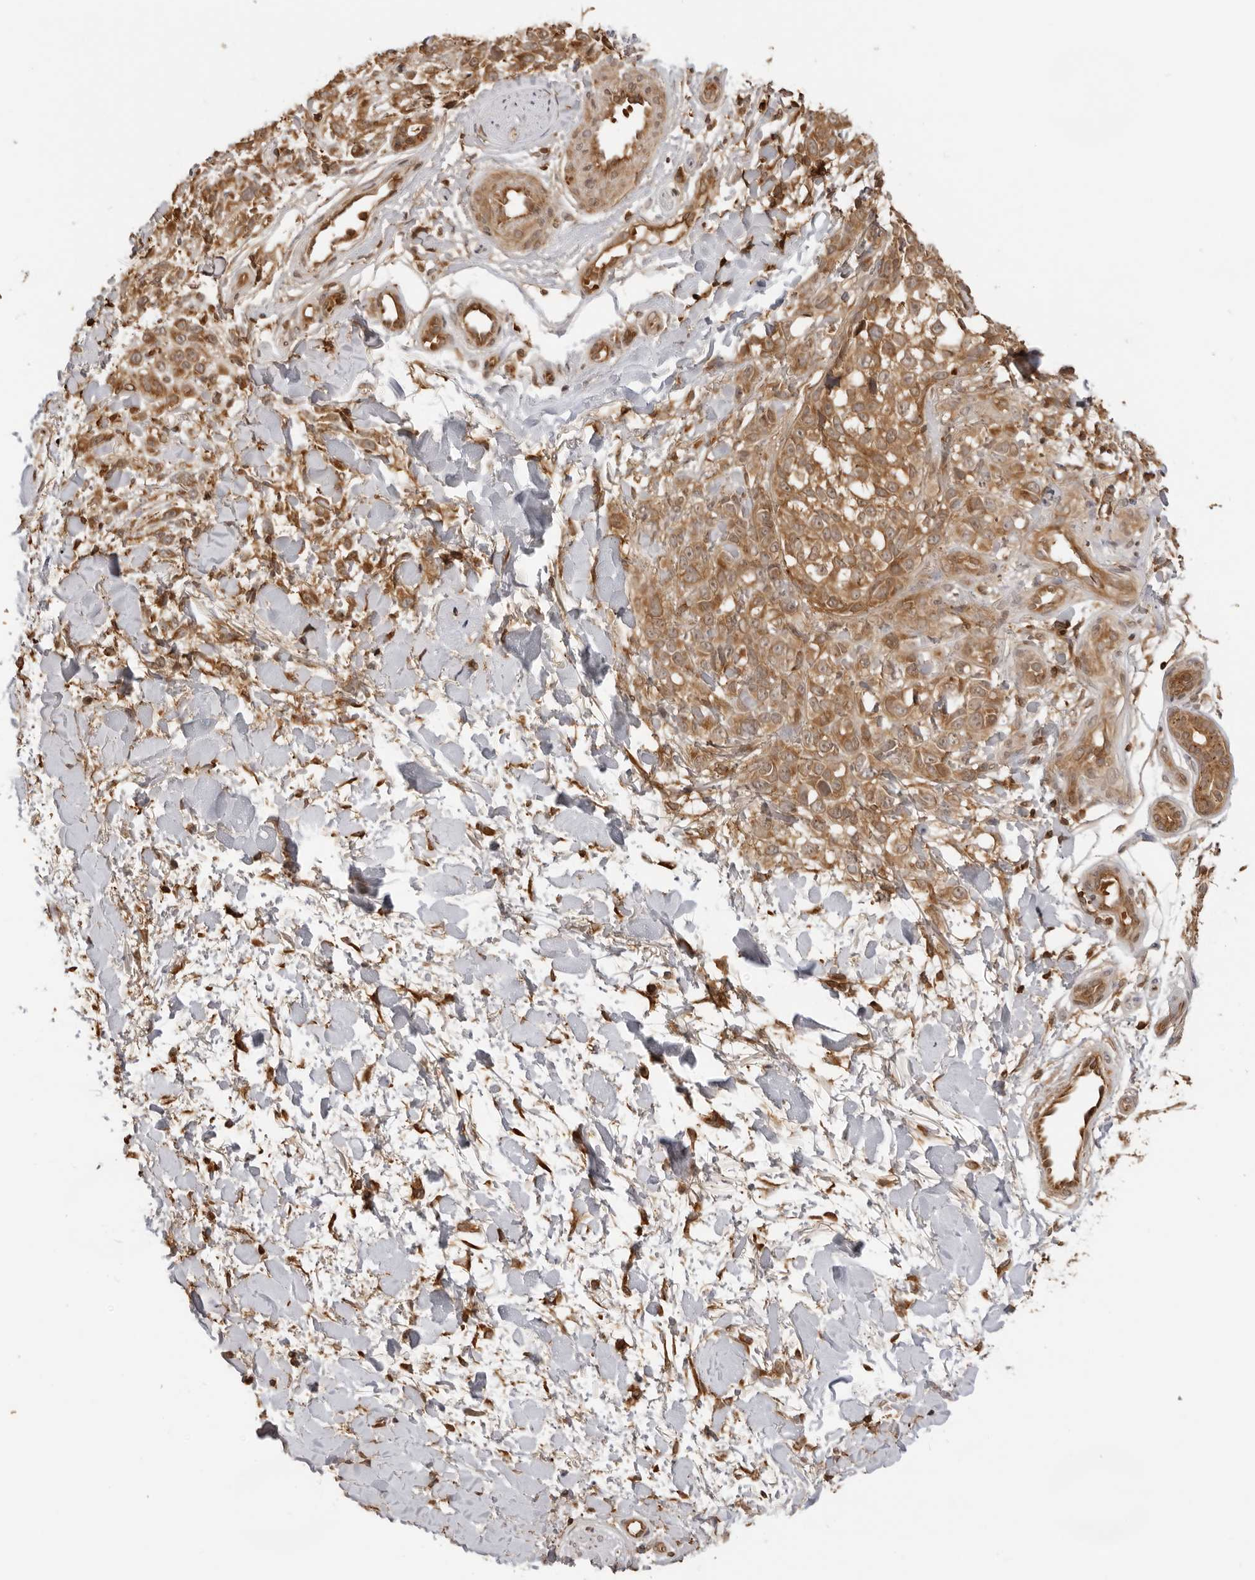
{"staining": {"intensity": "moderate", "quantity": ">75%", "location": "cytoplasmic/membranous"}, "tissue": "melanoma", "cell_type": "Tumor cells", "image_type": "cancer", "snomed": [{"axis": "morphology", "description": "Malignant melanoma, Metastatic site"}, {"axis": "topography", "description": "Skin"}], "caption": "Brown immunohistochemical staining in human melanoma demonstrates moderate cytoplasmic/membranous positivity in about >75% of tumor cells.", "gene": "IKBKE", "patient": {"sex": "female", "age": 72}}